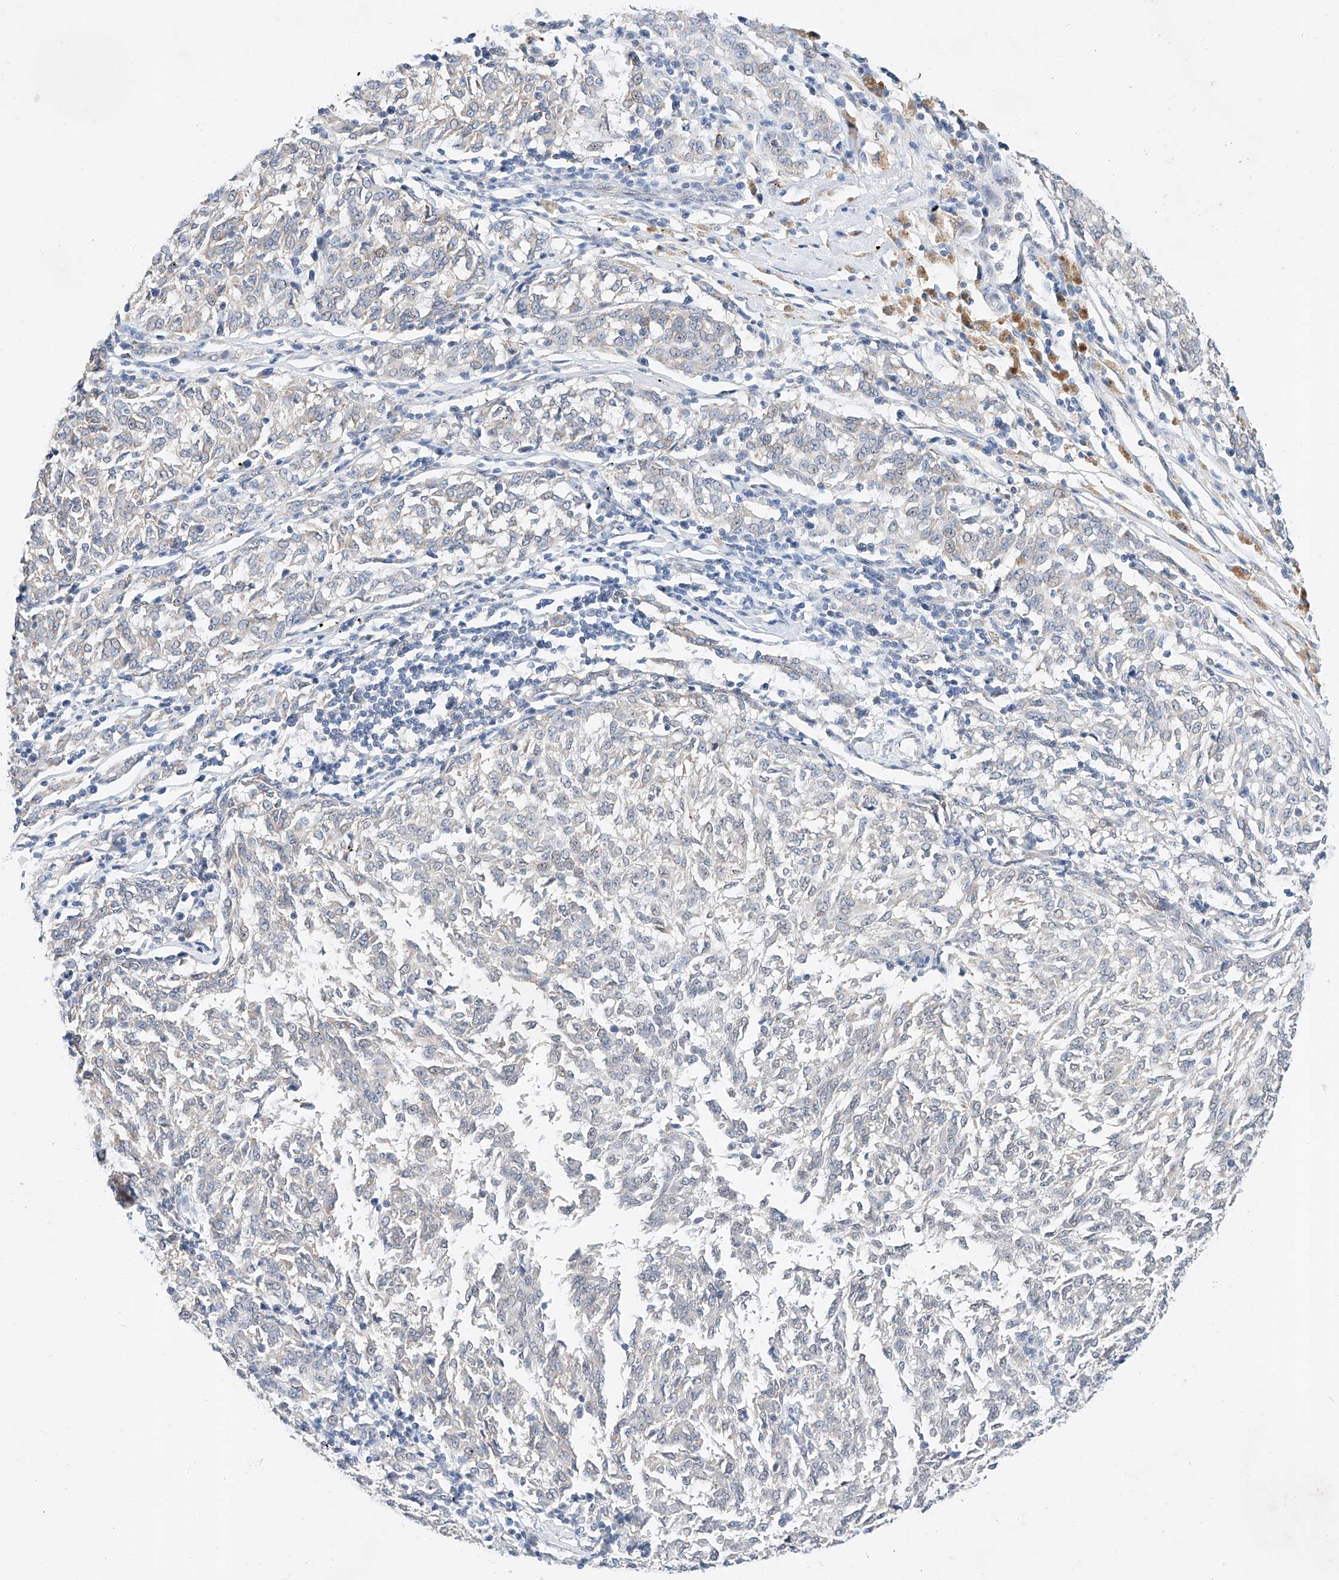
{"staining": {"intensity": "negative", "quantity": "none", "location": "none"}, "tissue": "melanoma", "cell_type": "Tumor cells", "image_type": "cancer", "snomed": [{"axis": "morphology", "description": "Malignant melanoma, NOS"}, {"axis": "topography", "description": "Skin"}], "caption": "The micrograph reveals no staining of tumor cells in melanoma.", "gene": "KCNJ1", "patient": {"sex": "female", "age": 72}}